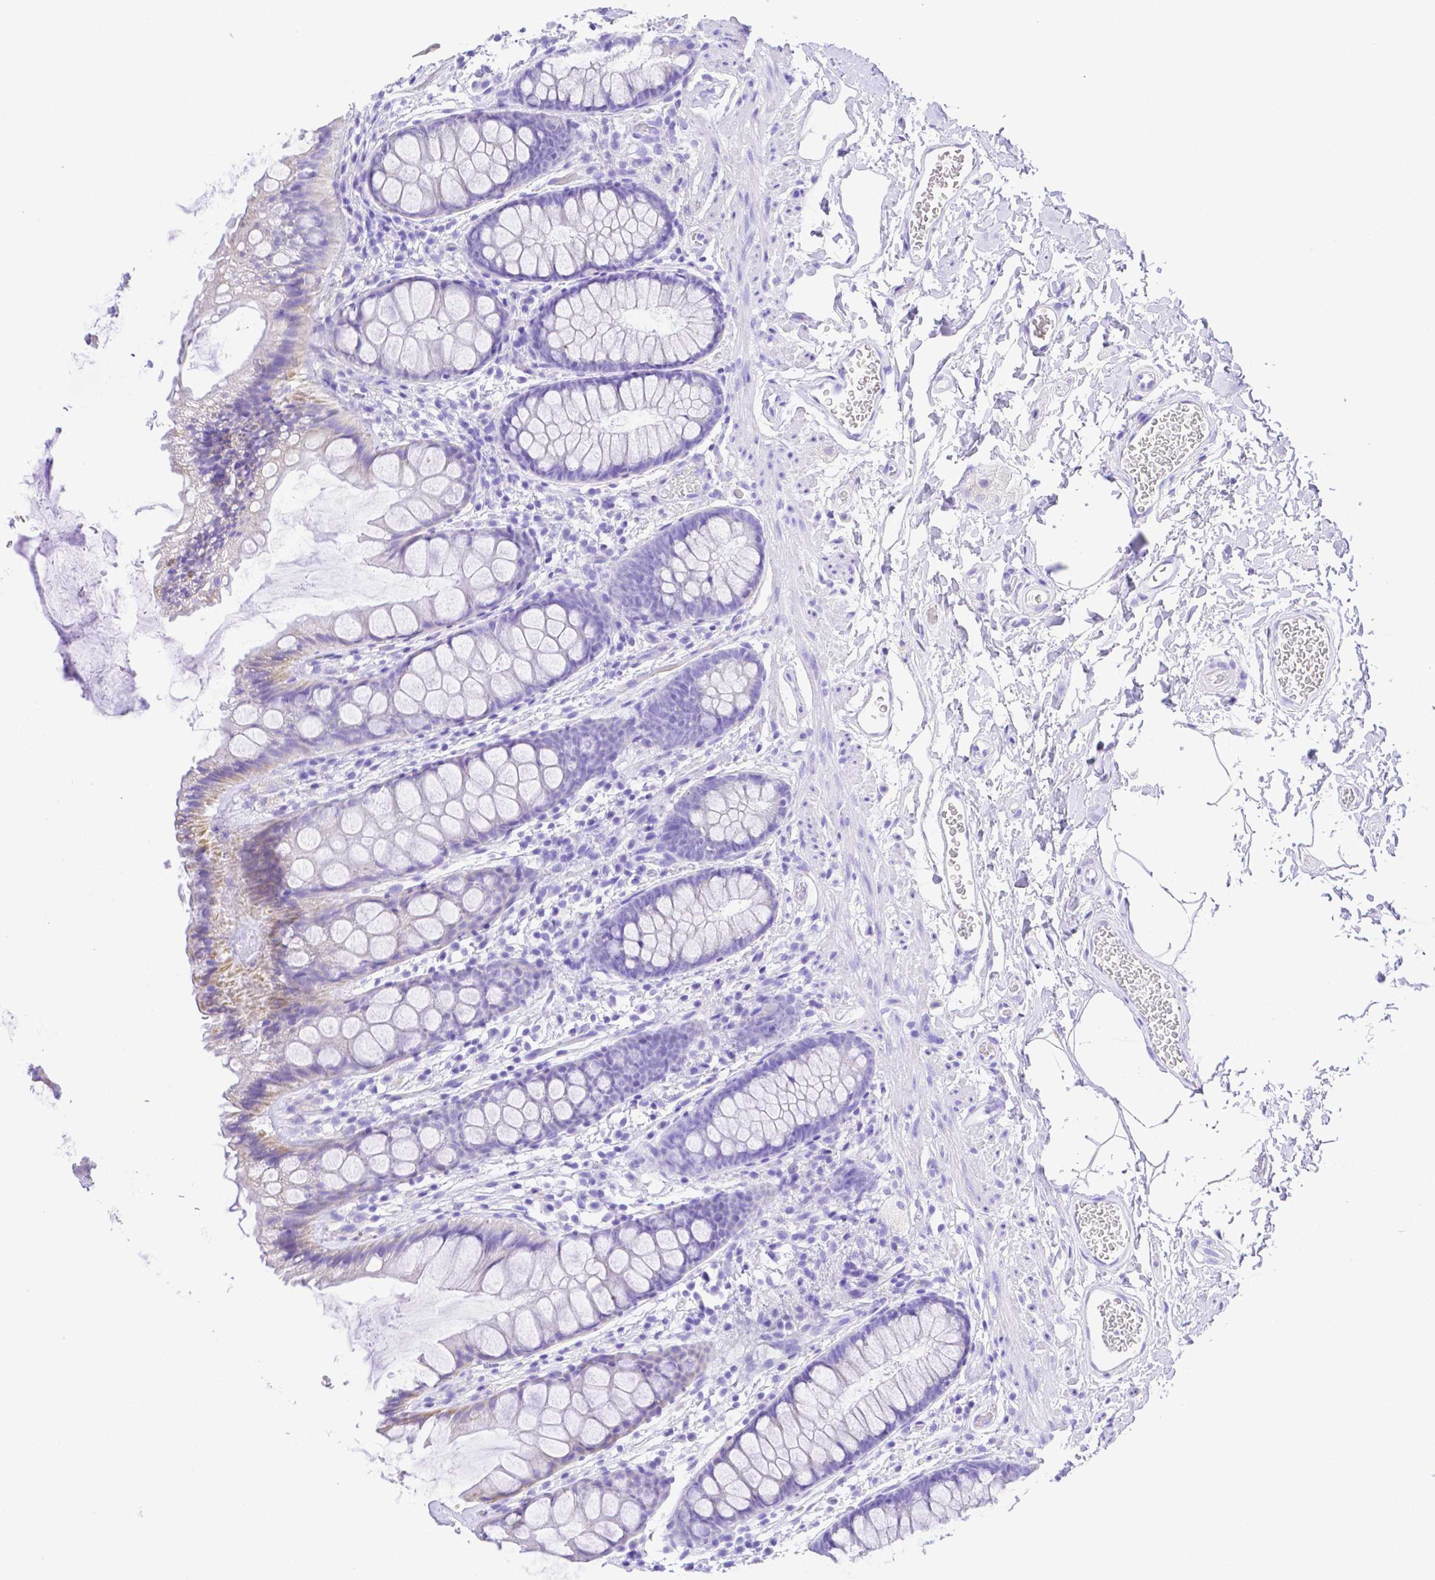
{"staining": {"intensity": "negative", "quantity": "none", "location": "none"}, "tissue": "rectum", "cell_type": "Glandular cells", "image_type": "normal", "snomed": [{"axis": "morphology", "description": "Normal tissue, NOS"}, {"axis": "topography", "description": "Rectum"}], "caption": "This is a micrograph of IHC staining of benign rectum, which shows no expression in glandular cells. The staining was performed using DAB to visualize the protein expression in brown, while the nuclei were stained in blue with hematoxylin (Magnification: 20x).", "gene": "SMR3A", "patient": {"sex": "female", "age": 62}}